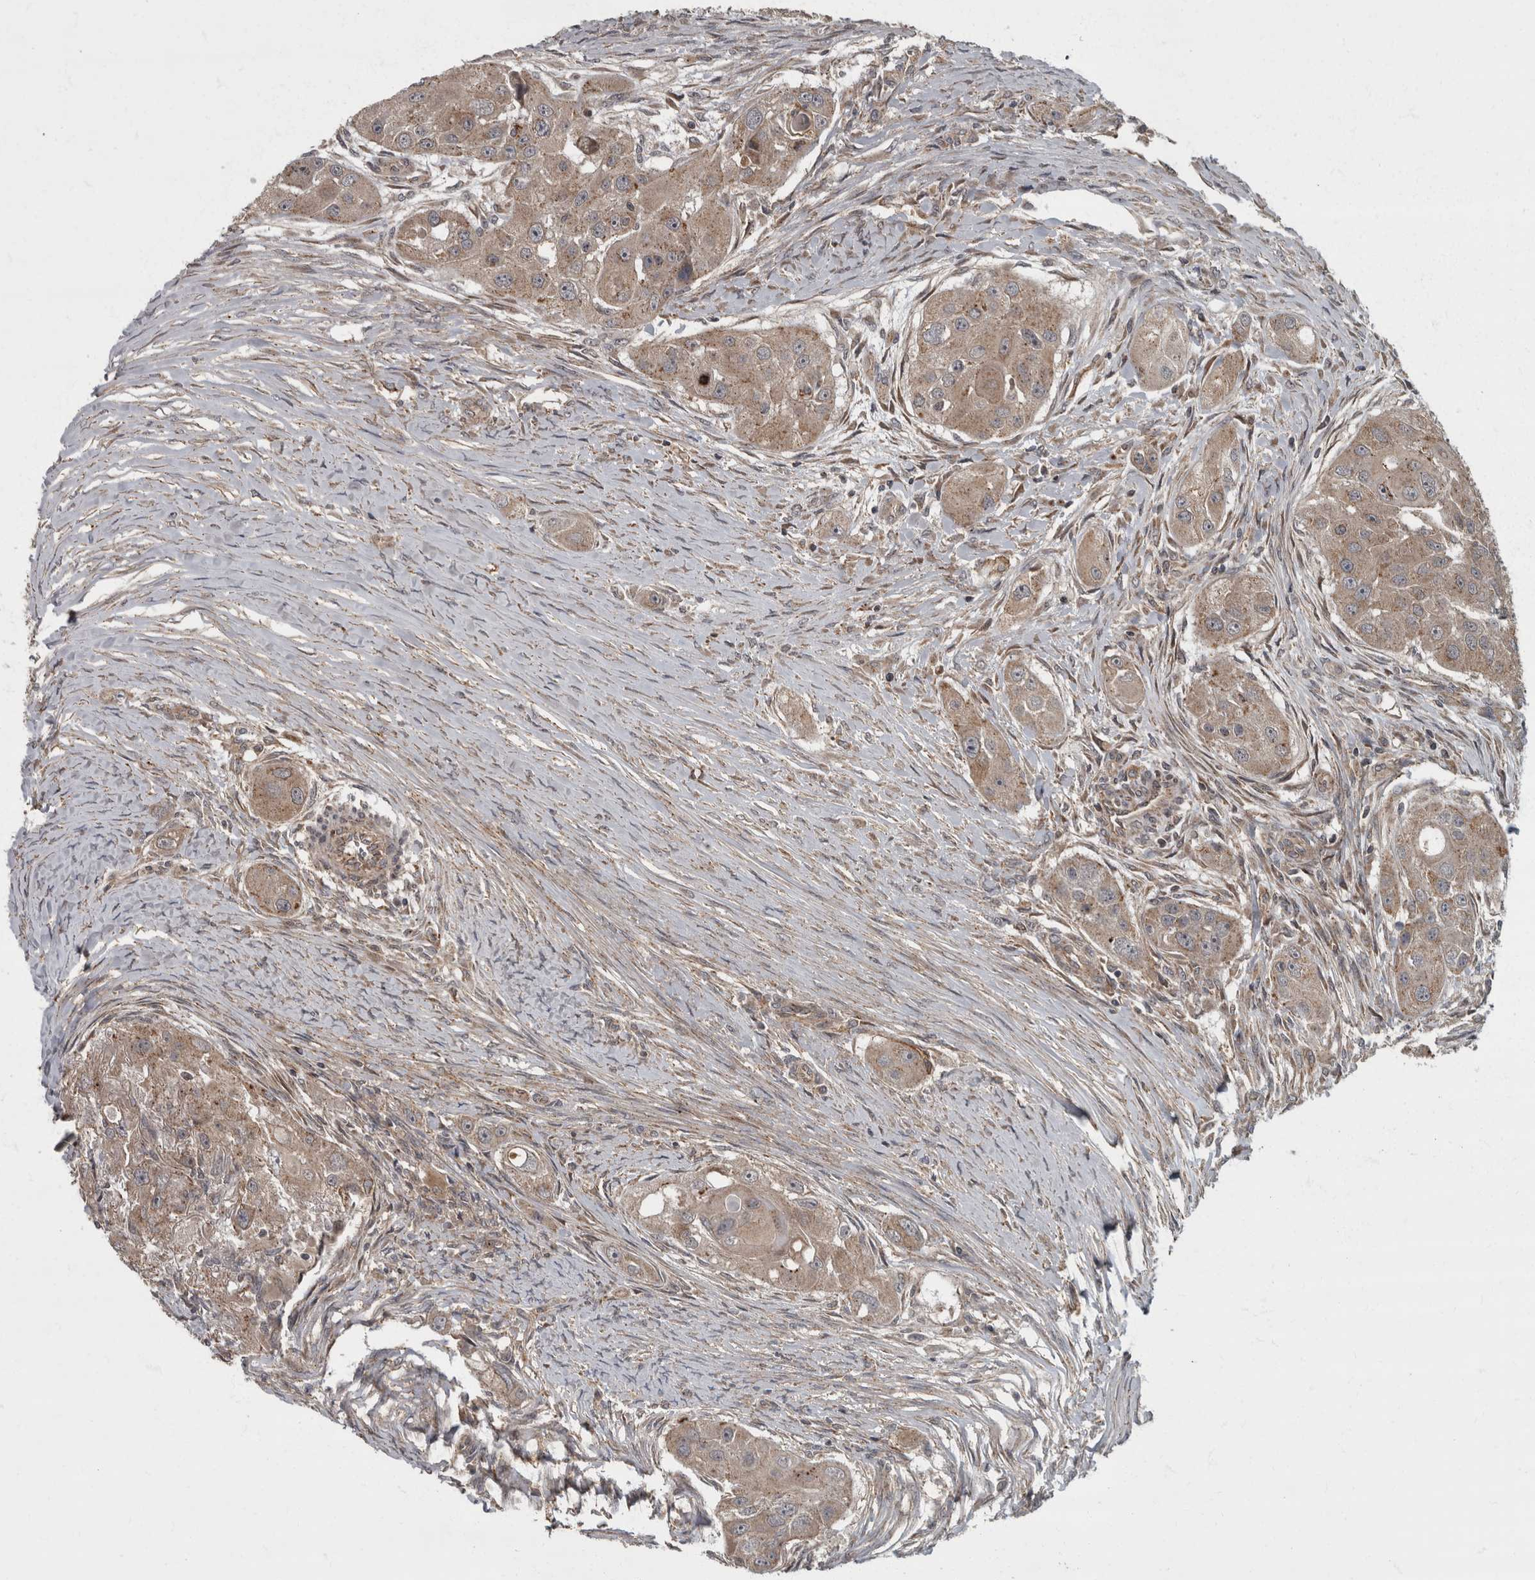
{"staining": {"intensity": "weak", "quantity": ">75%", "location": "cytoplasmic/membranous"}, "tissue": "head and neck cancer", "cell_type": "Tumor cells", "image_type": "cancer", "snomed": [{"axis": "morphology", "description": "Normal tissue, NOS"}, {"axis": "morphology", "description": "Squamous cell carcinoma, NOS"}, {"axis": "topography", "description": "Skeletal muscle"}, {"axis": "topography", "description": "Head-Neck"}], "caption": "Brown immunohistochemical staining in head and neck squamous cell carcinoma reveals weak cytoplasmic/membranous staining in about >75% of tumor cells. (brown staining indicates protein expression, while blue staining denotes nuclei).", "gene": "VEGFD", "patient": {"sex": "male", "age": 51}}